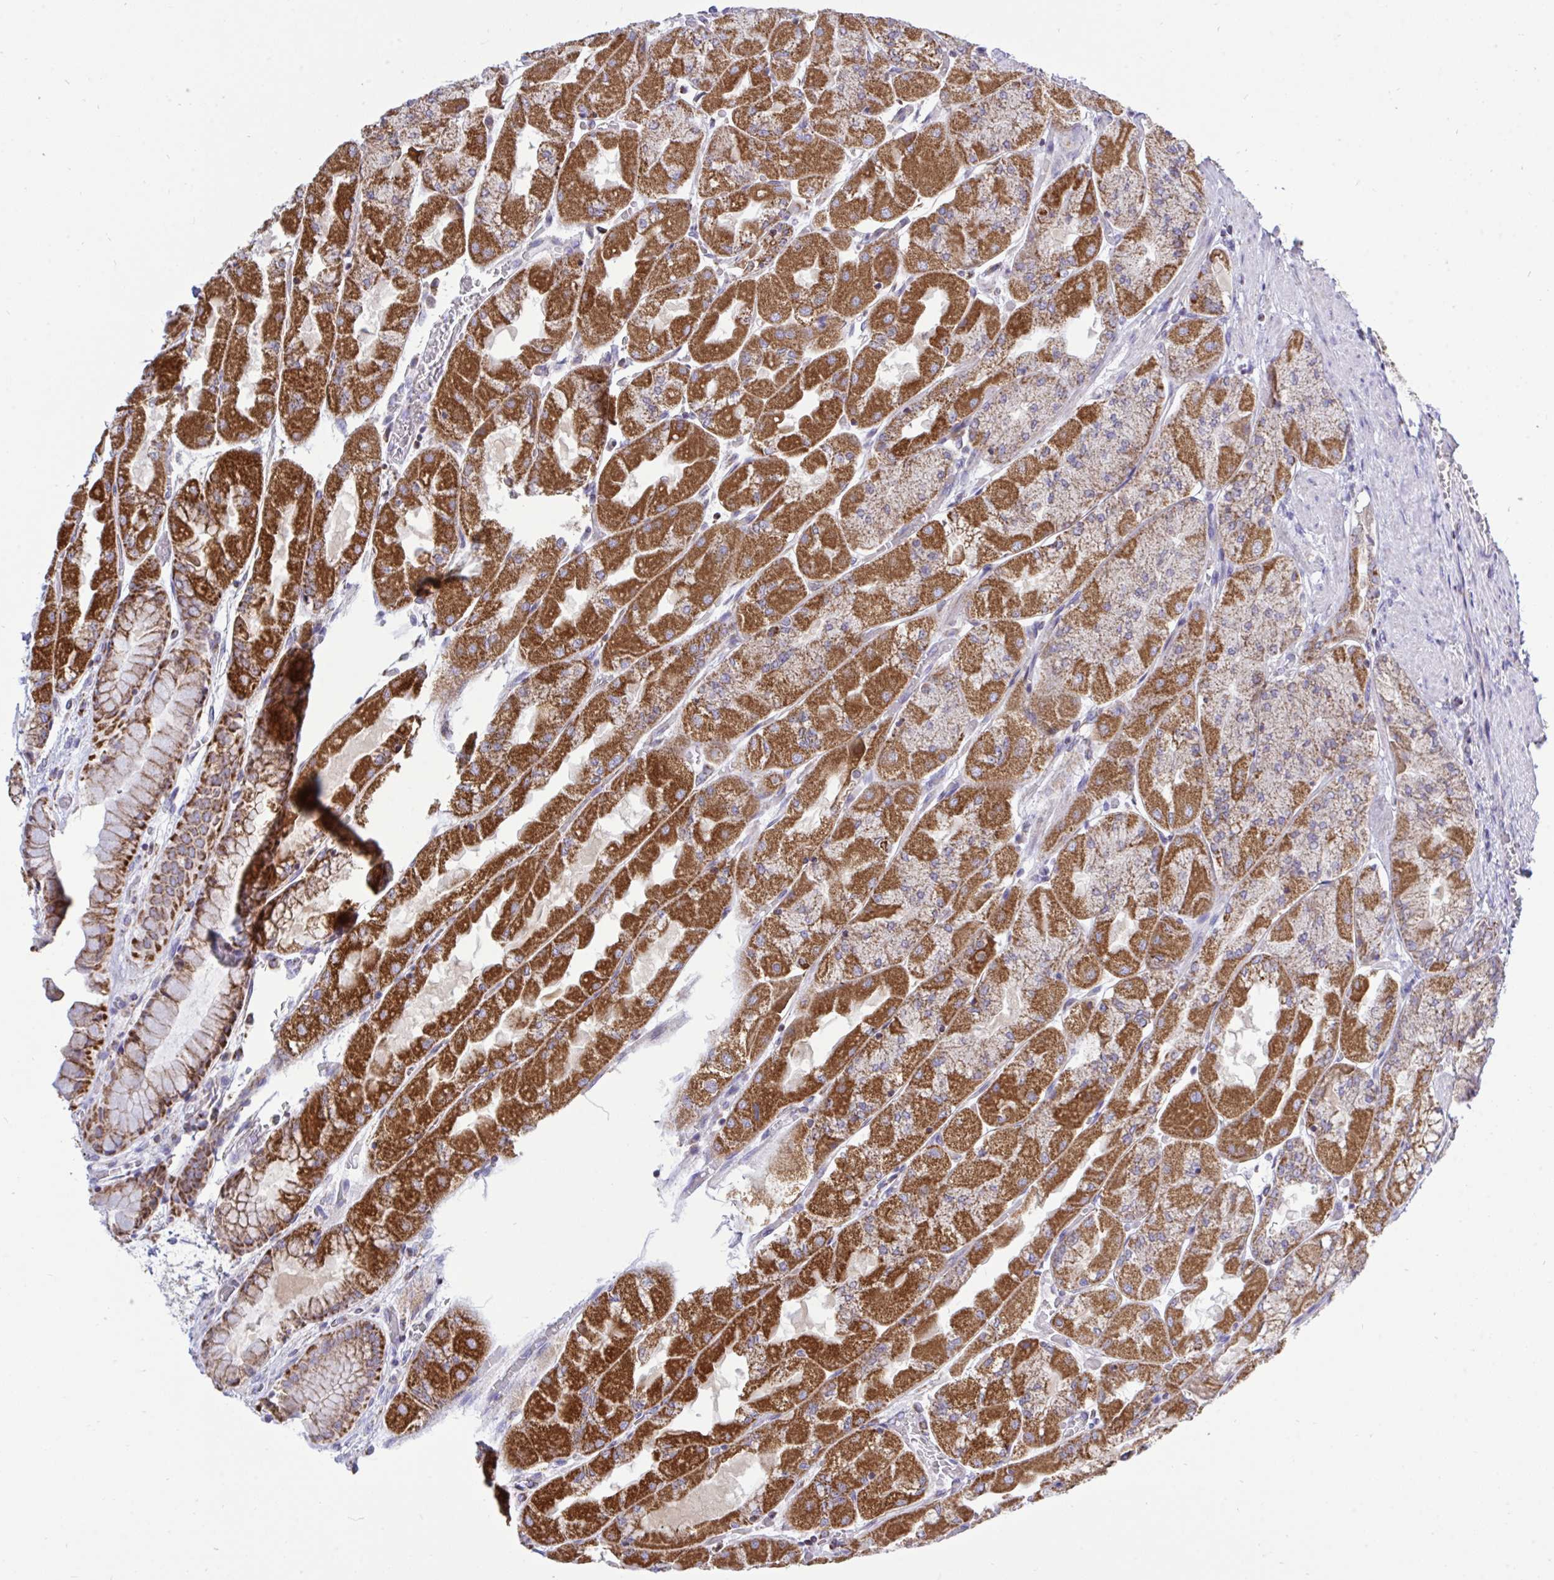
{"staining": {"intensity": "strong", "quantity": "25%-75%", "location": "cytoplasmic/membranous"}, "tissue": "stomach", "cell_type": "Glandular cells", "image_type": "normal", "snomed": [{"axis": "morphology", "description": "Normal tissue, NOS"}, {"axis": "topography", "description": "Stomach"}], "caption": "A high amount of strong cytoplasmic/membranous expression is seen in about 25%-75% of glandular cells in unremarkable stomach. (Stains: DAB (3,3'-diaminobenzidine) in brown, nuclei in blue, Microscopy: brightfield microscopy at high magnification).", "gene": "HSPE1", "patient": {"sex": "female", "age": 61}}